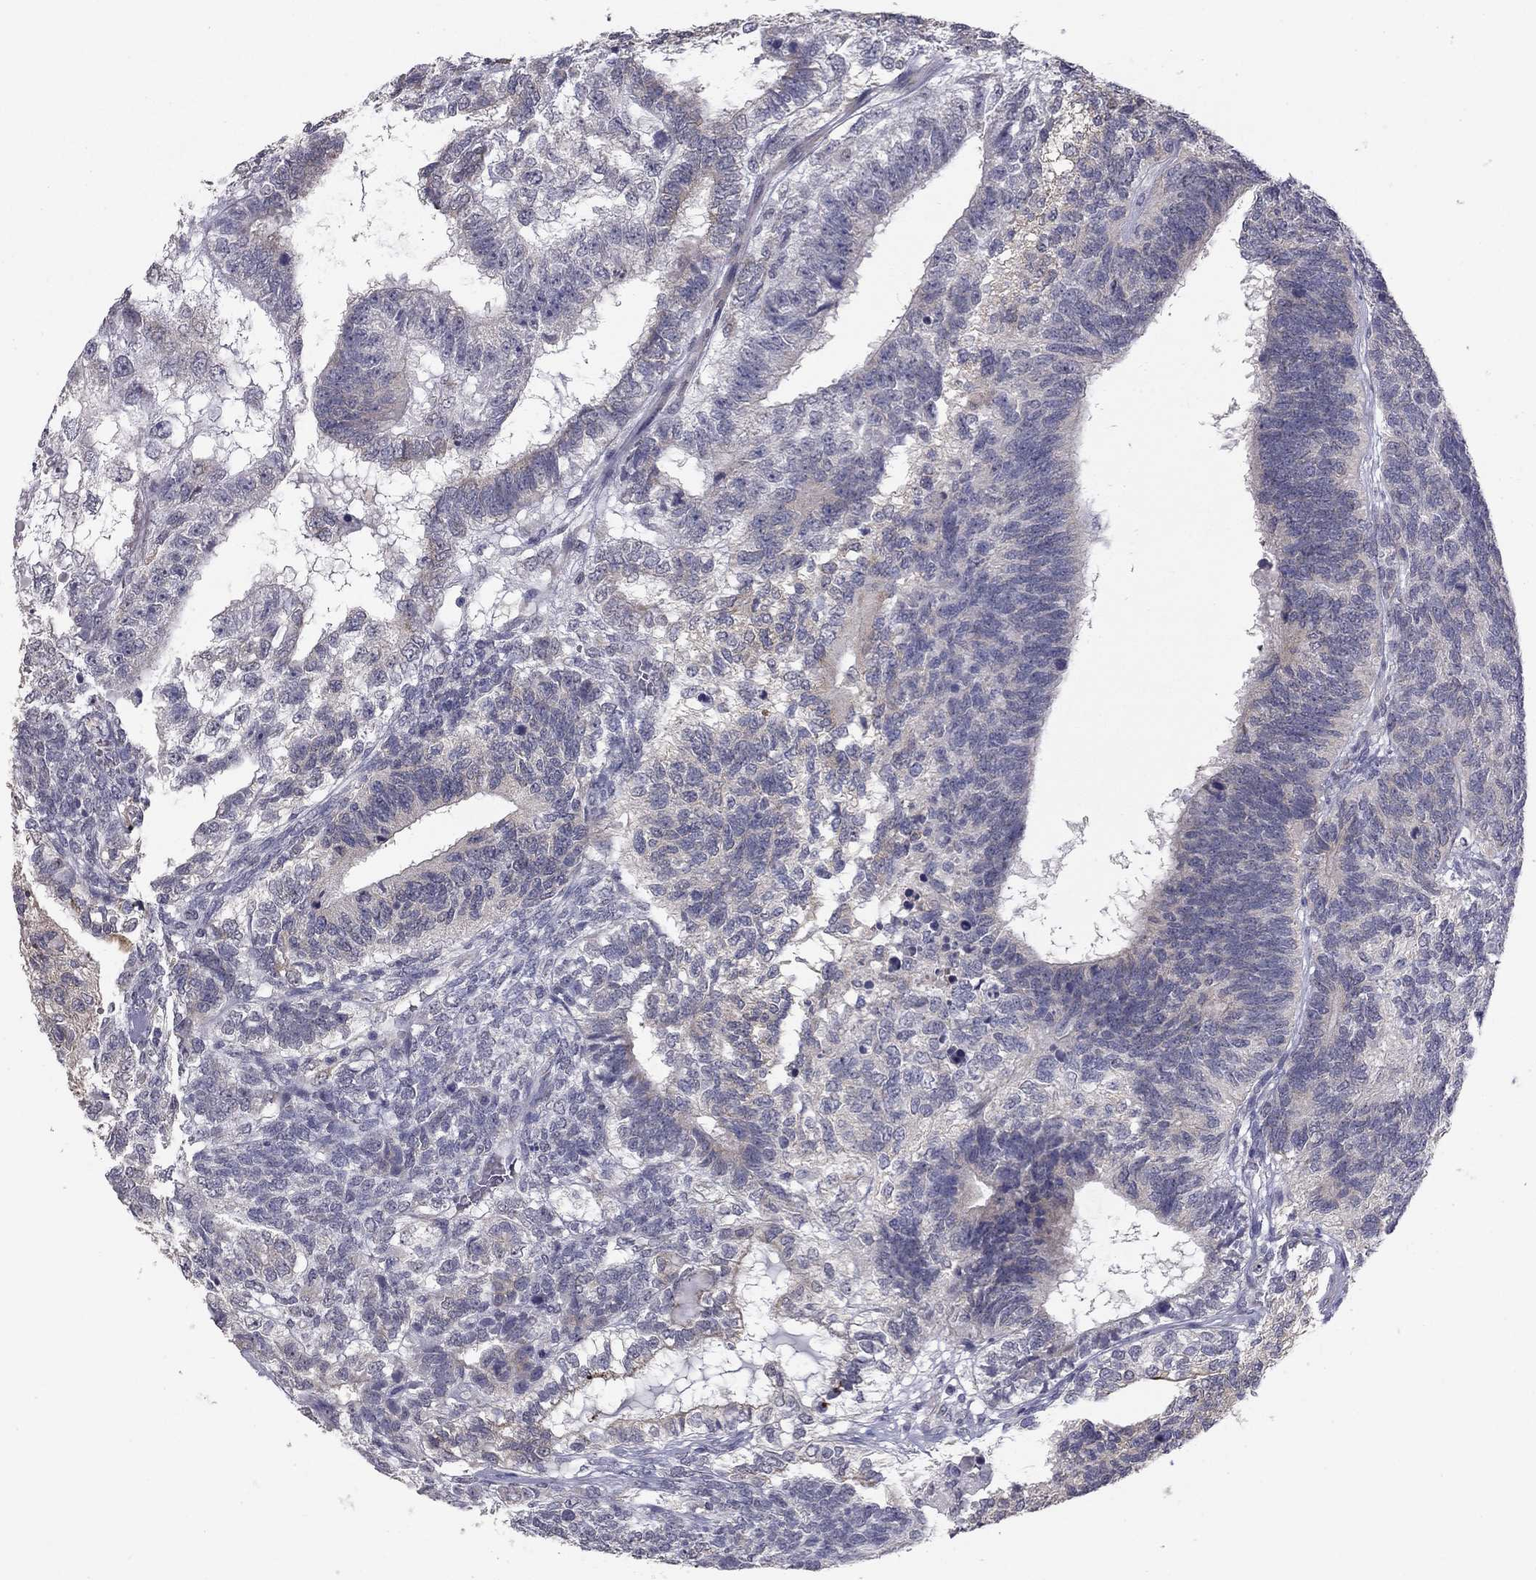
{"staining": {"intensity": "negative", "quantity": "none", "location": "none"}, "tissue": "testis cancer", "cell_type": "Tumor cells", "image_type": "cancer", "snomed": [{"axis": "morphology", "description": "Seminoma, NOS"}, {"axis": "morphology", "description": "Carcinoma, Embryonal, NOS"}, {"axis": "topography", "description": "Testis"}], "caption": "IHC of human testis cancer displays no expression in tumor cells.", "gene": "PRRT2", "patient": {"sex": "male", "age": 41}}